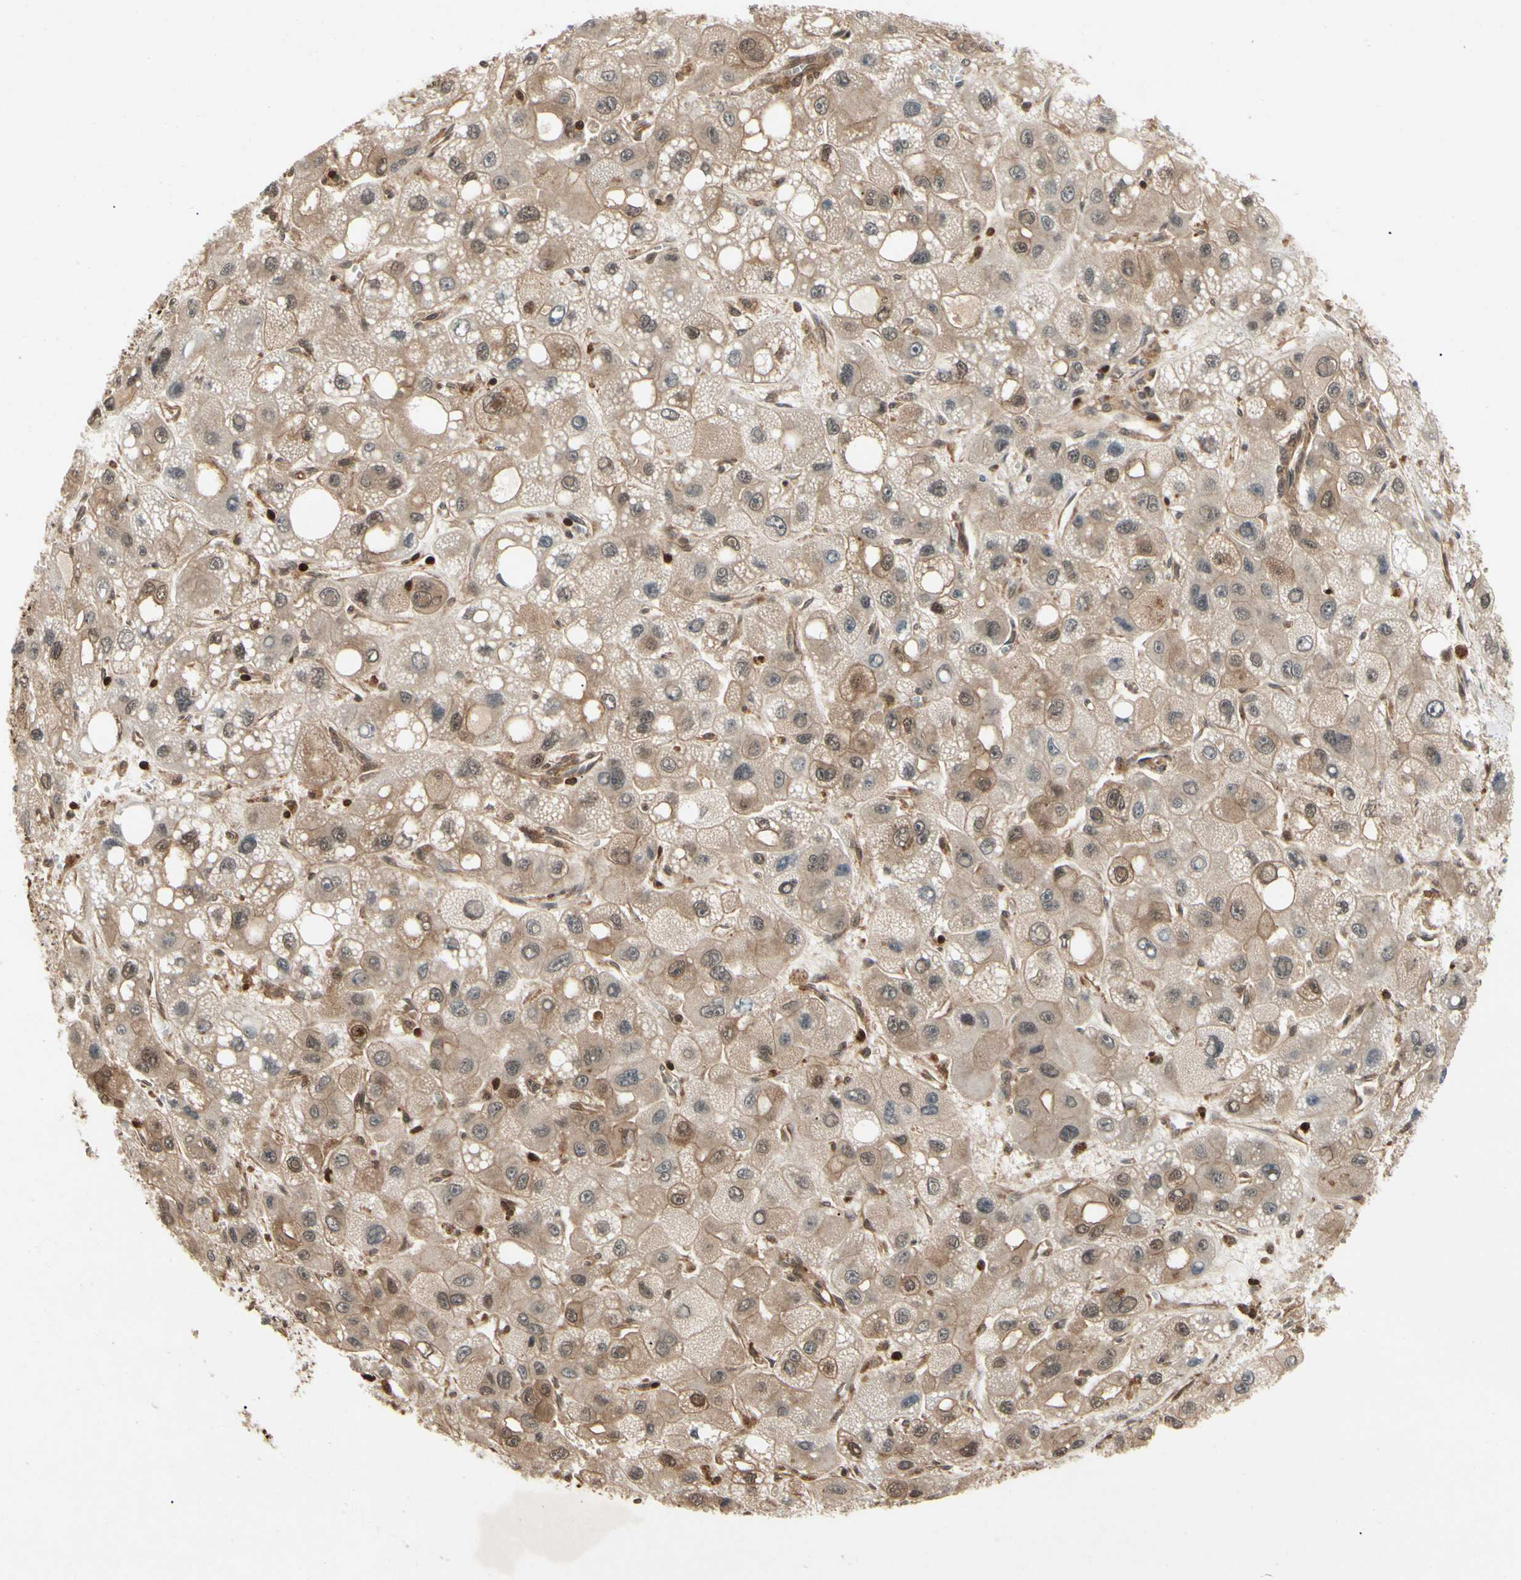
{"staining": {"intensity": "moderate", "quantity": ">75%", "location": "cytoplasmic/membranous"}, "tissue": "liver cancer", "cell_type": "Tumor cells", "image_type": "cancer", "snomed": [{"axis": "morphology", "description": "Carcinoma, Hepatocellular, NOS"}, {"axis": "topography", "description": "Liver"}], "caption": "Liver cancer tissue reveals moderate cytoplasmic/membranous positivity in about >75% of tumor cells, visualized by immunohistochemistry.", "gene": "YWHAQ", "patient": {"sex": "male", "age": 55}}